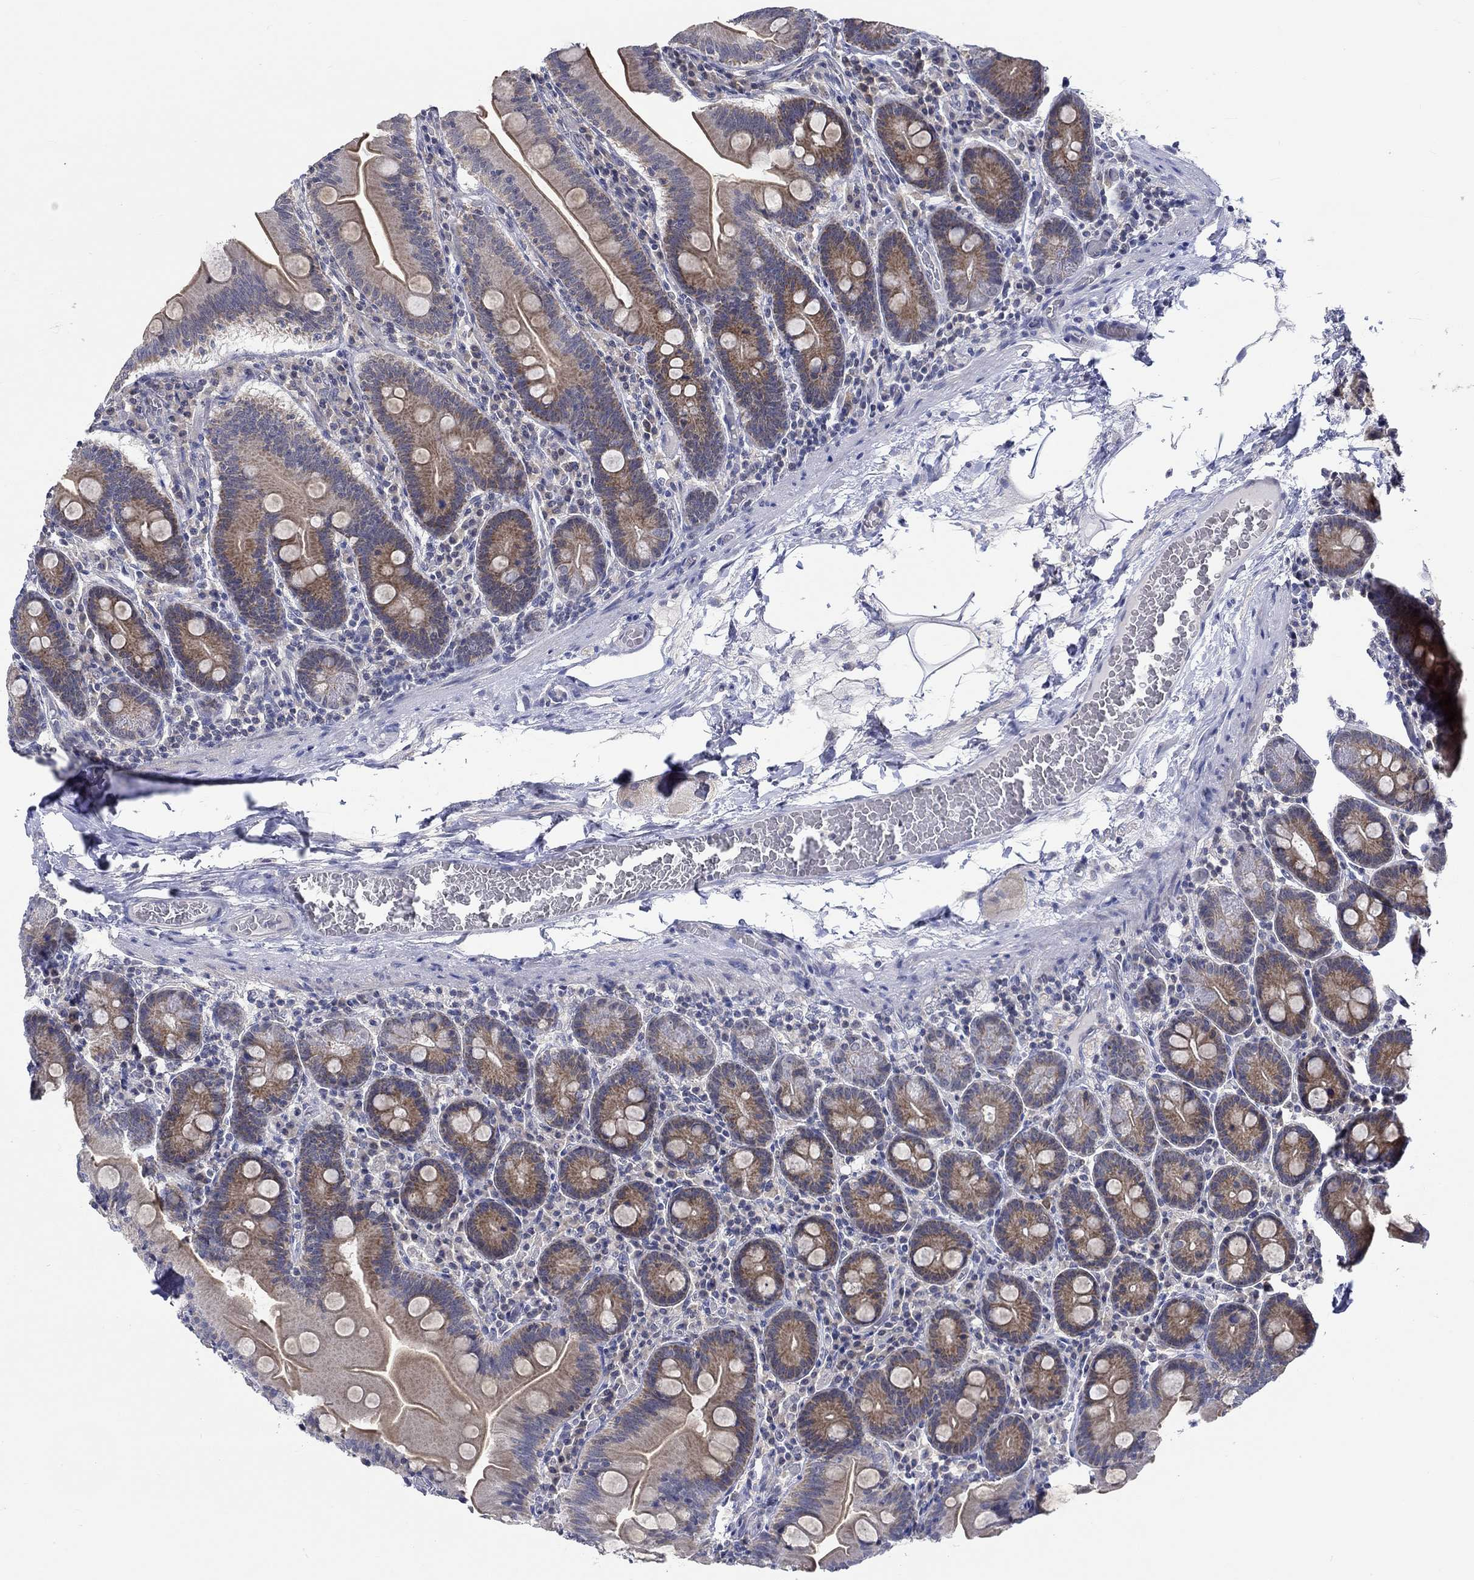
{"staining": {"intensity": "moderate", "quantity": ">75%", "location": "cytoplasmic/membranous"}, "tissue": "small intestine", "cell_type": "Glandular cells", "image_type": "normal", "snomed": [{"axis": "morphology", "description": "Normal tissue, NOS"}, {"axis": "topography", "description": "Small intestine"}], "caption": "A photomicrograph showing moderate cytoplasmic/membranous expression in approximately >75% of glandular cells in normal small intestine, as visualized by brown immunohistochemical staining.", "gene": "WASF1", "patient": {"sex": "male", "age": 37}}